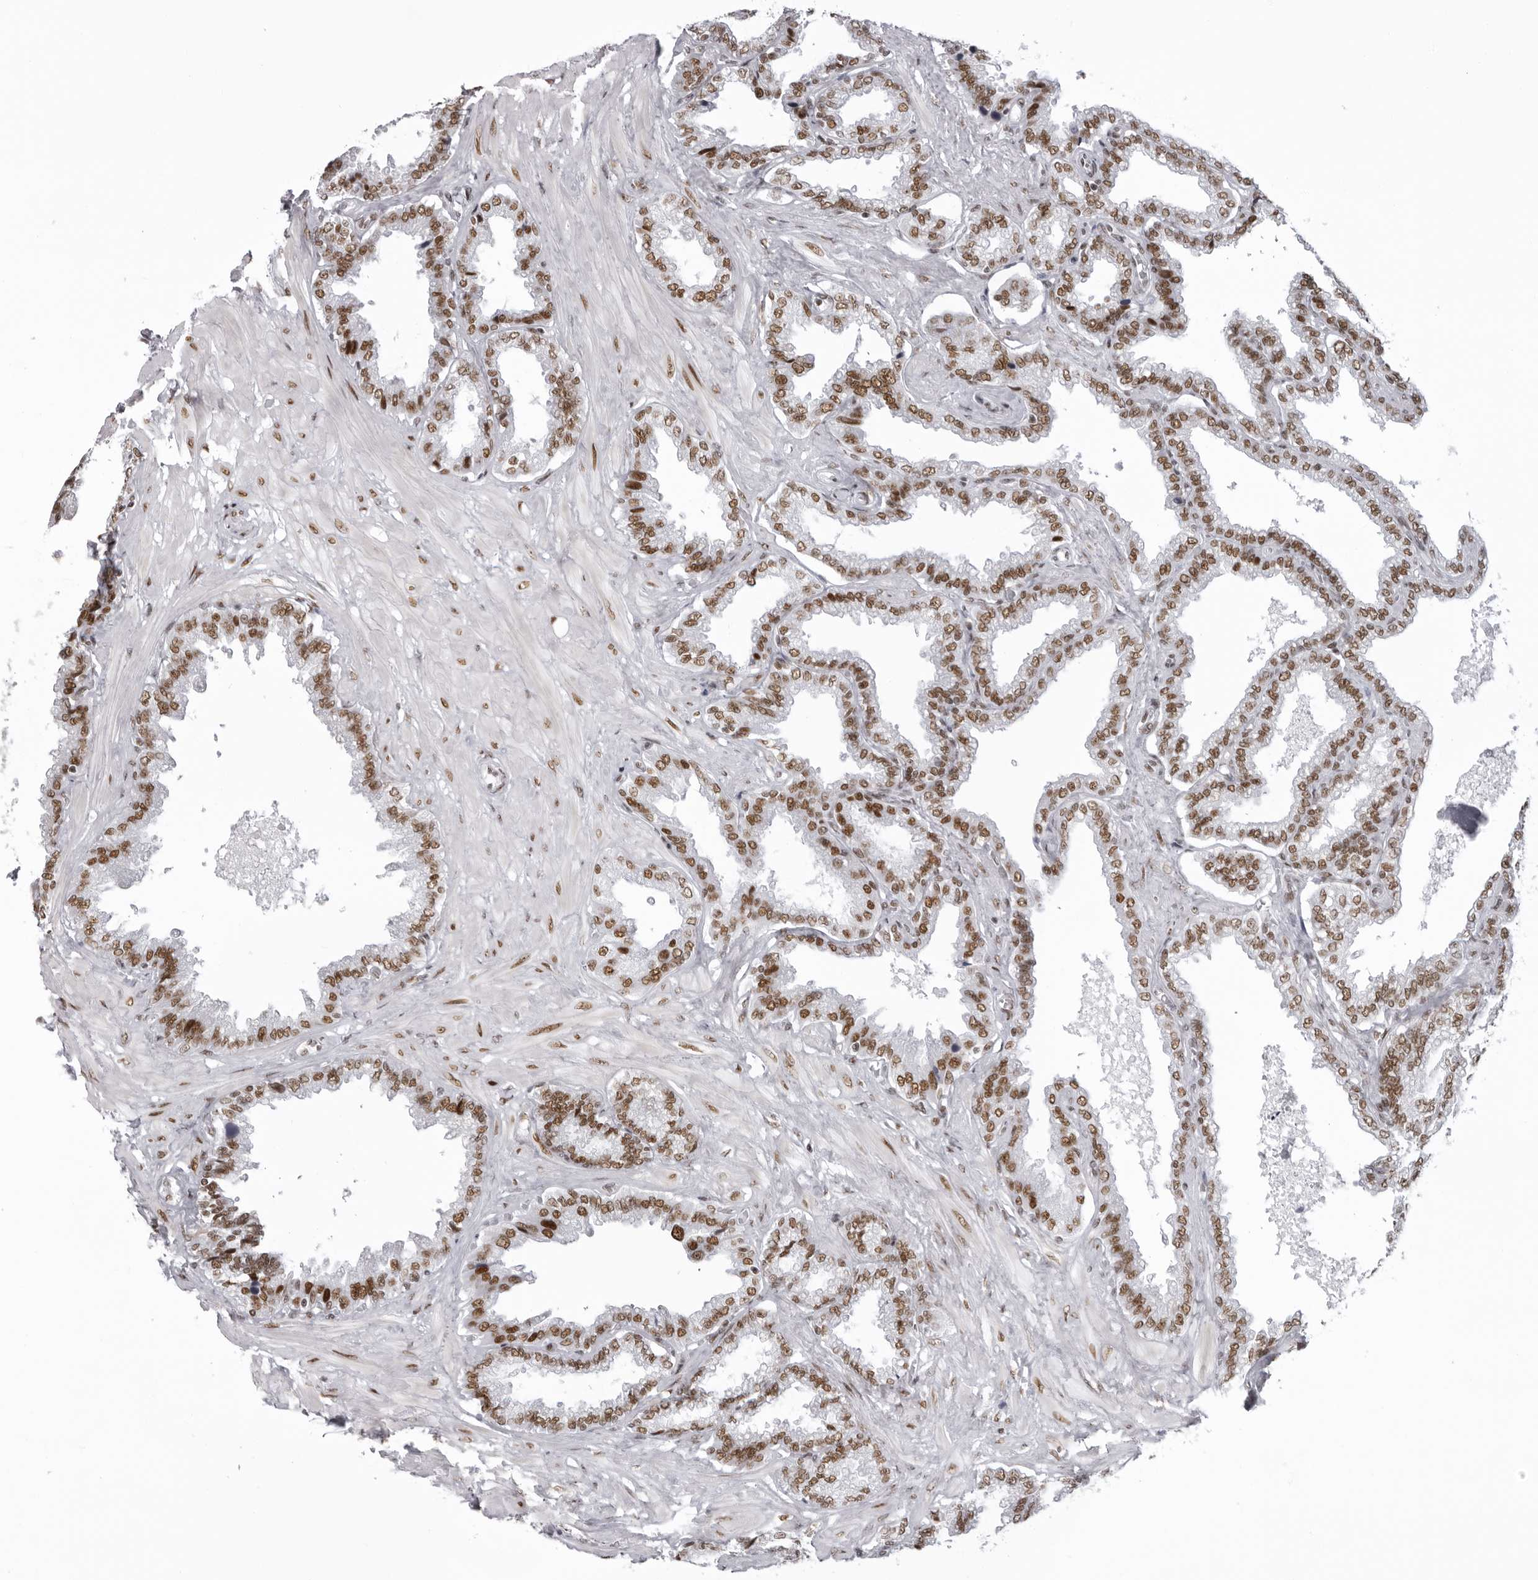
{"staining": {"intensity": "moderate", "quantity": ">75%", "location": "nuclear"}, "tissue": "seminal vesicle", "cell_type": "Glandular cells", "image_type": "normal", "snomed": [{"axis": "morphology", "description": "Normal tissue, NOS"}, {"axis": "topography", "description": "Seminal veicle"}], "caption": "A medium amount of moderate nuclear positivity is seen in approximately >75% of glandular cells in unremarkable seminal vesicle. The protein is shown in brown color, while the nuclei are stained blue.", "gene": "DHX9", "patient": {"sex": "male", "age": 46}}